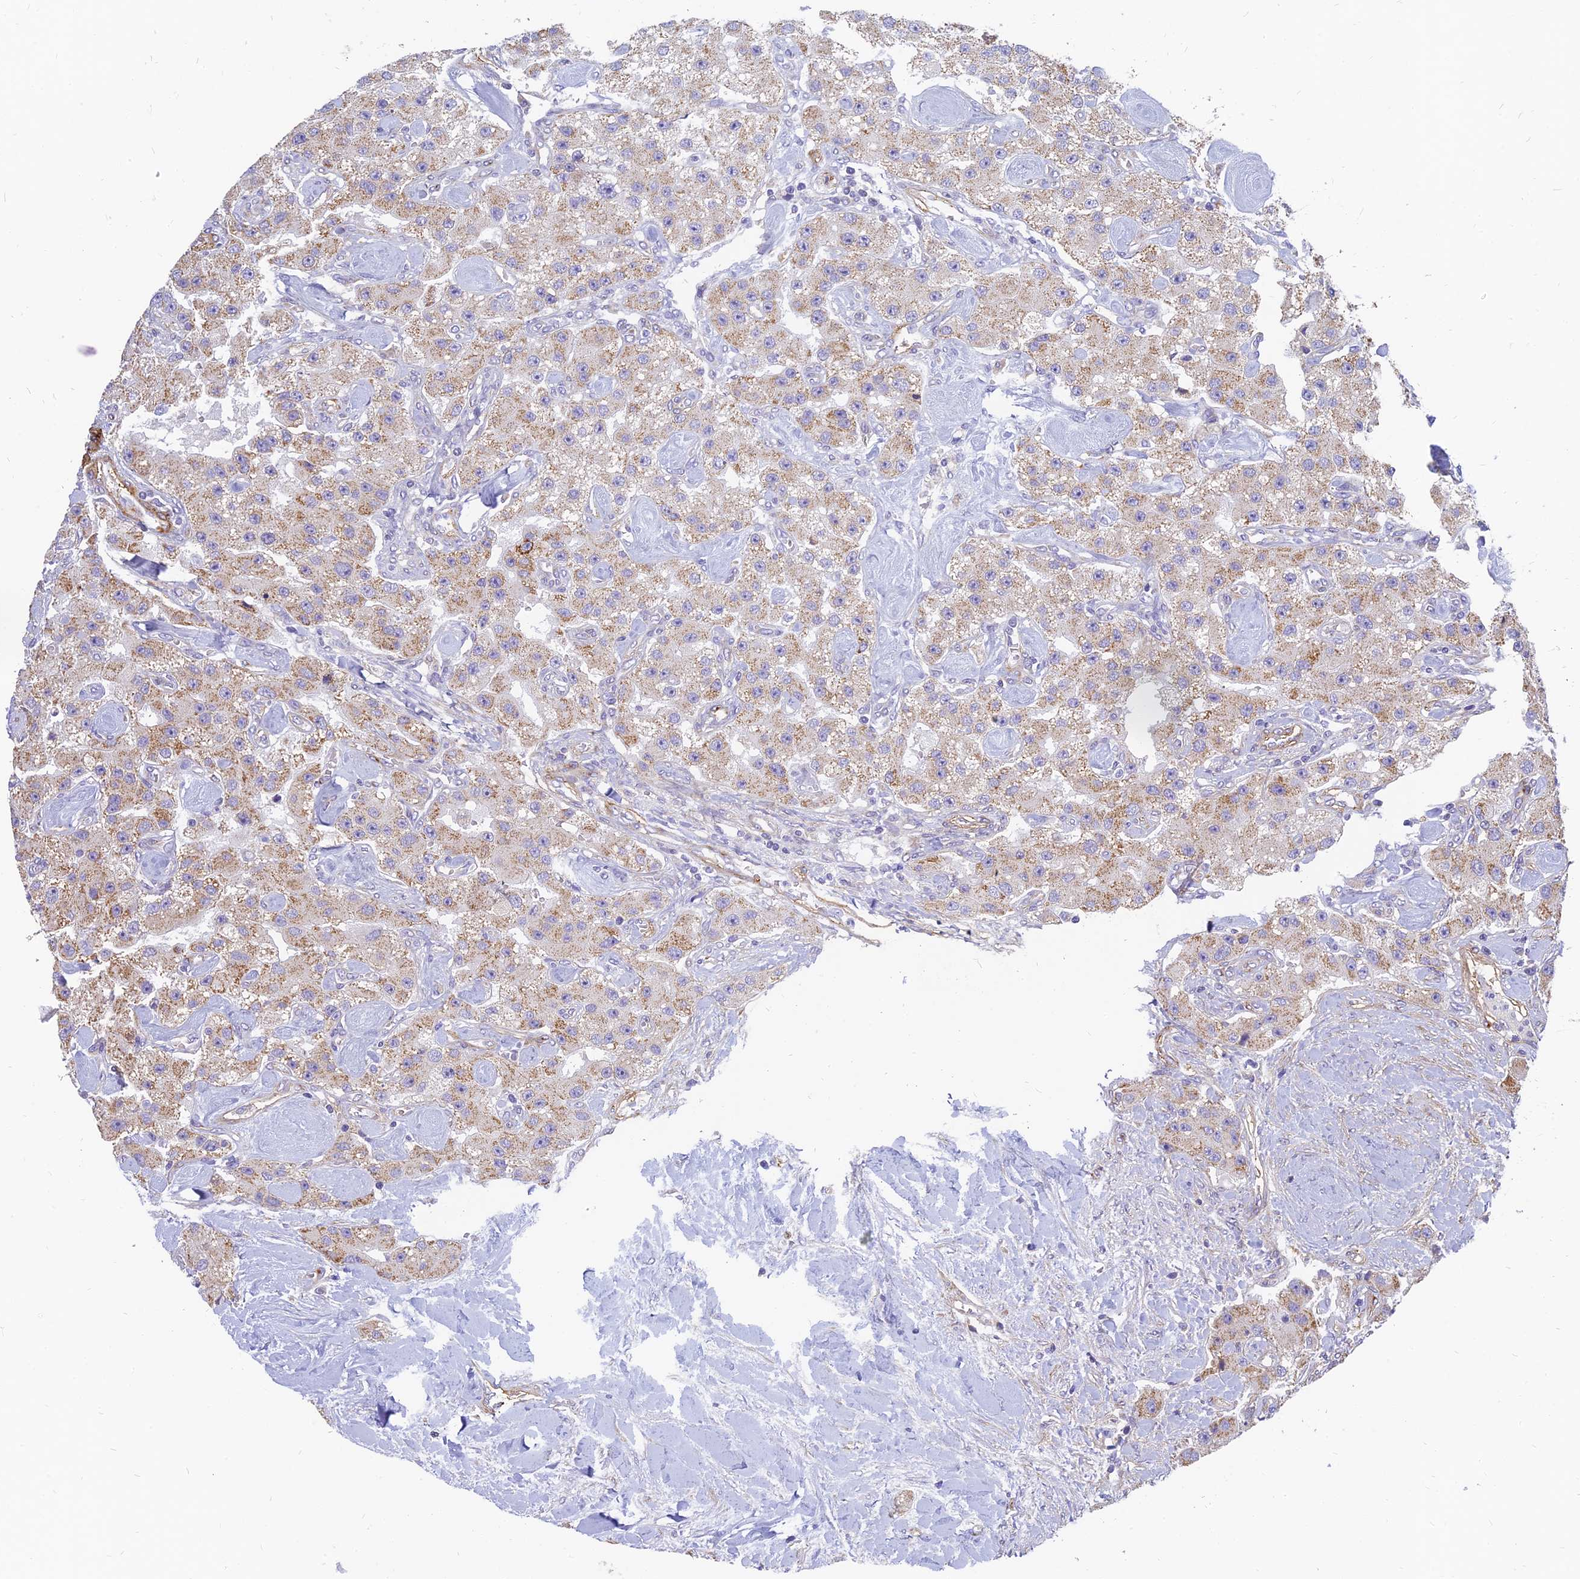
{"staining": {"intensity": "weak", "quantity": ">75%", "location": "cytoplasmic/membranous"}, "tissue": "carcinoid", "cell_type": "Tumor cells", "image_type": "cancer", "snomed": [{"axis": "morphology", "description": "Carcinoid, malignant, NOS"}, {"axis": "topography", "description": "Pancreas"}], "caption": "Immunohistochemistry staining of carcinoid, which exhibits low levels of weak cytoplasmic/membranous staining in approximately >75% of tumor cells indicating weak cytoplasmic/membranous protein positivity. The staining was performed using DAB (3,3'-diaminobenzidine) (brown) for protein detection and nuclei were counterstained in hematoxylin (blue).", "gene": "MRPL15", "patient": {"sex": "male", "age": 41}}